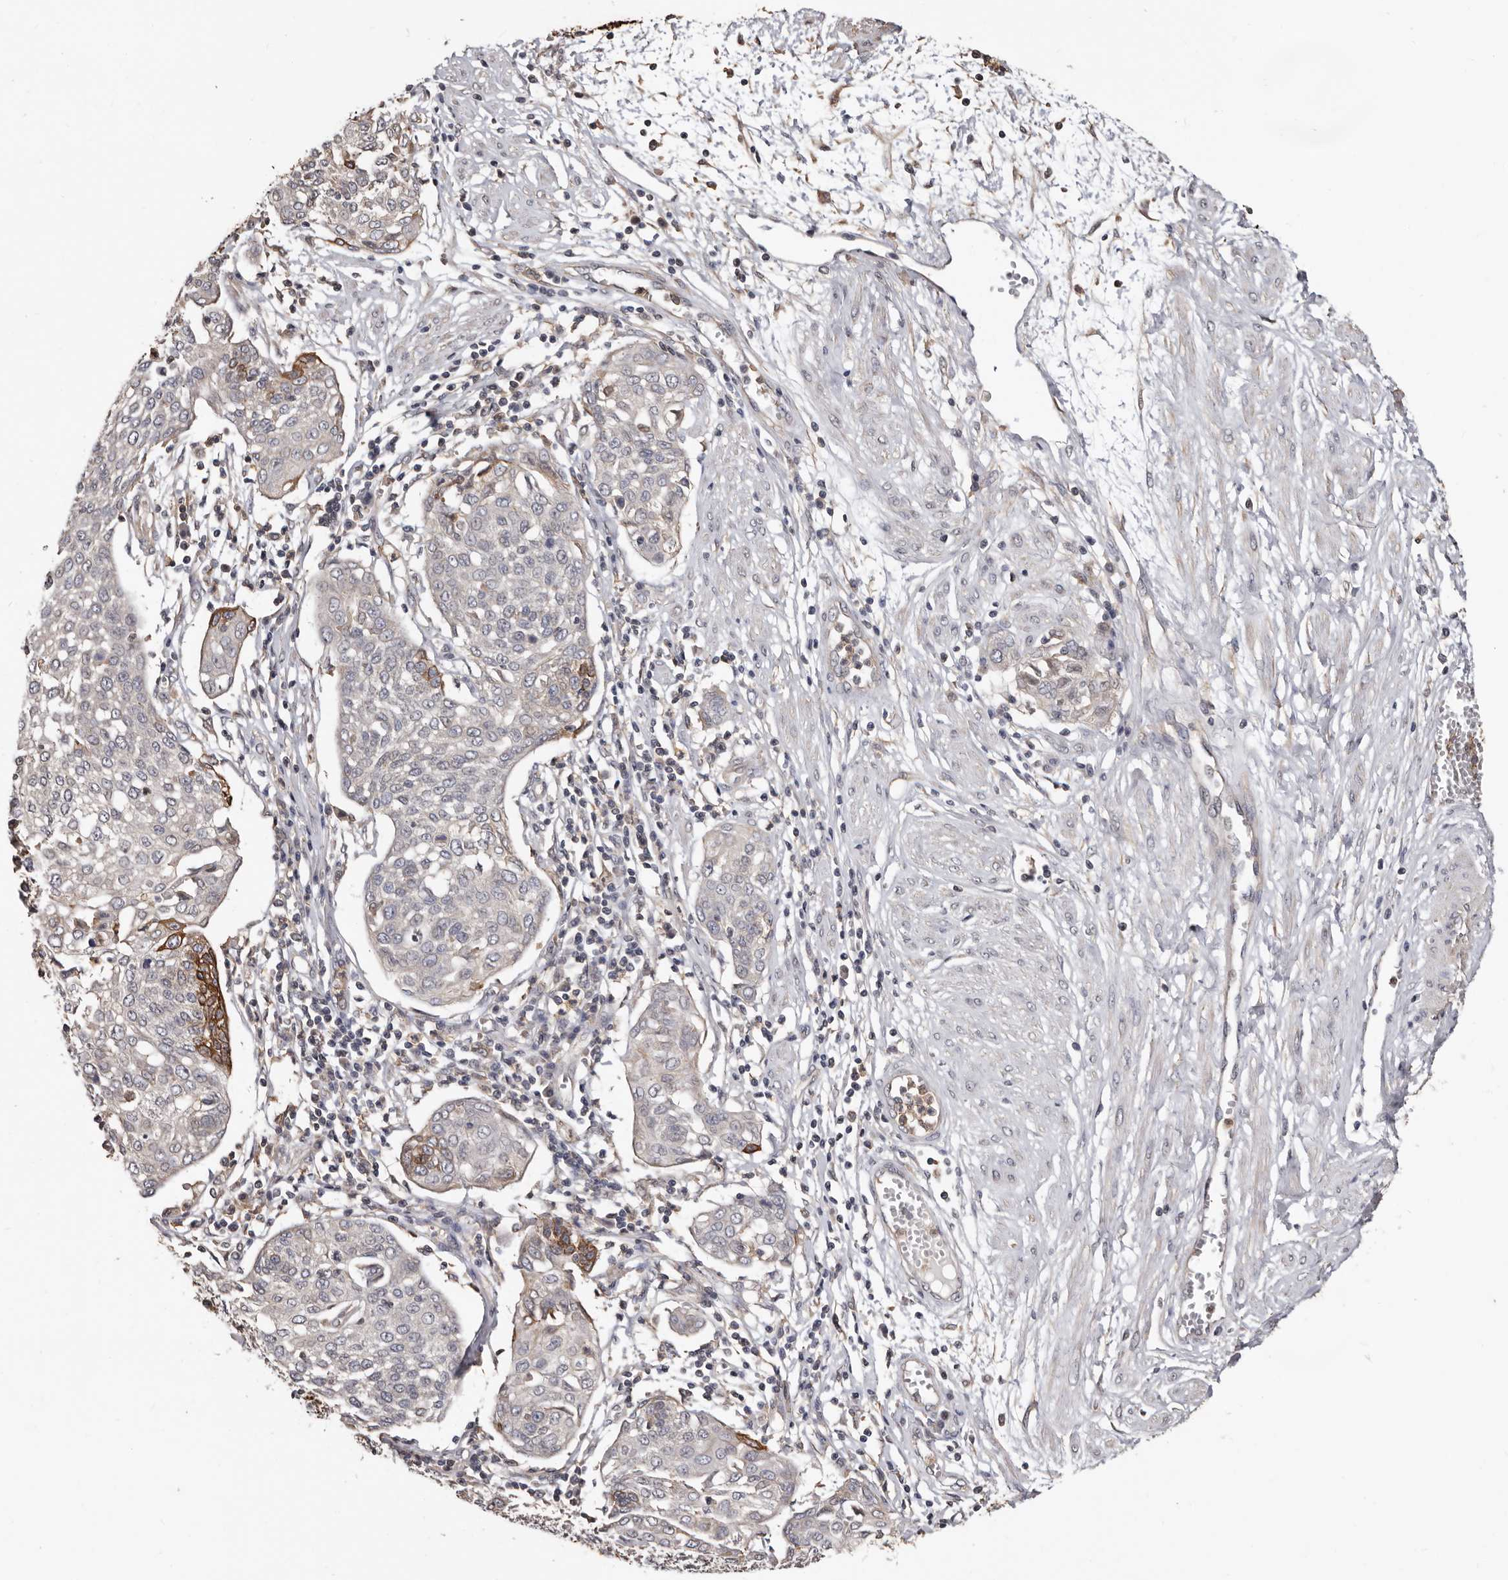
{"staining": {"intensity": "moderate", "quantity": "<25%", "location": "cytoplasmic/membranous"}, "tissue": "cervical cancer", "cell_type": "Tumor cells", "image_type": "cancer", "snomed": [{"axis": "morphology", "description": "Squamous cell carcinoma, NOS"}, {"axis": "topography", "description": "Cervix"}], "caption": "Immunohistochemistry (IHC) of human squamous cell carcinoma (cervical) displays low levels of moderate cytoplasmic/membranous positivity in about <25% of tumor cells.", "gene": "MRPL18", "patient": {"sex": "female", "age": 34}}